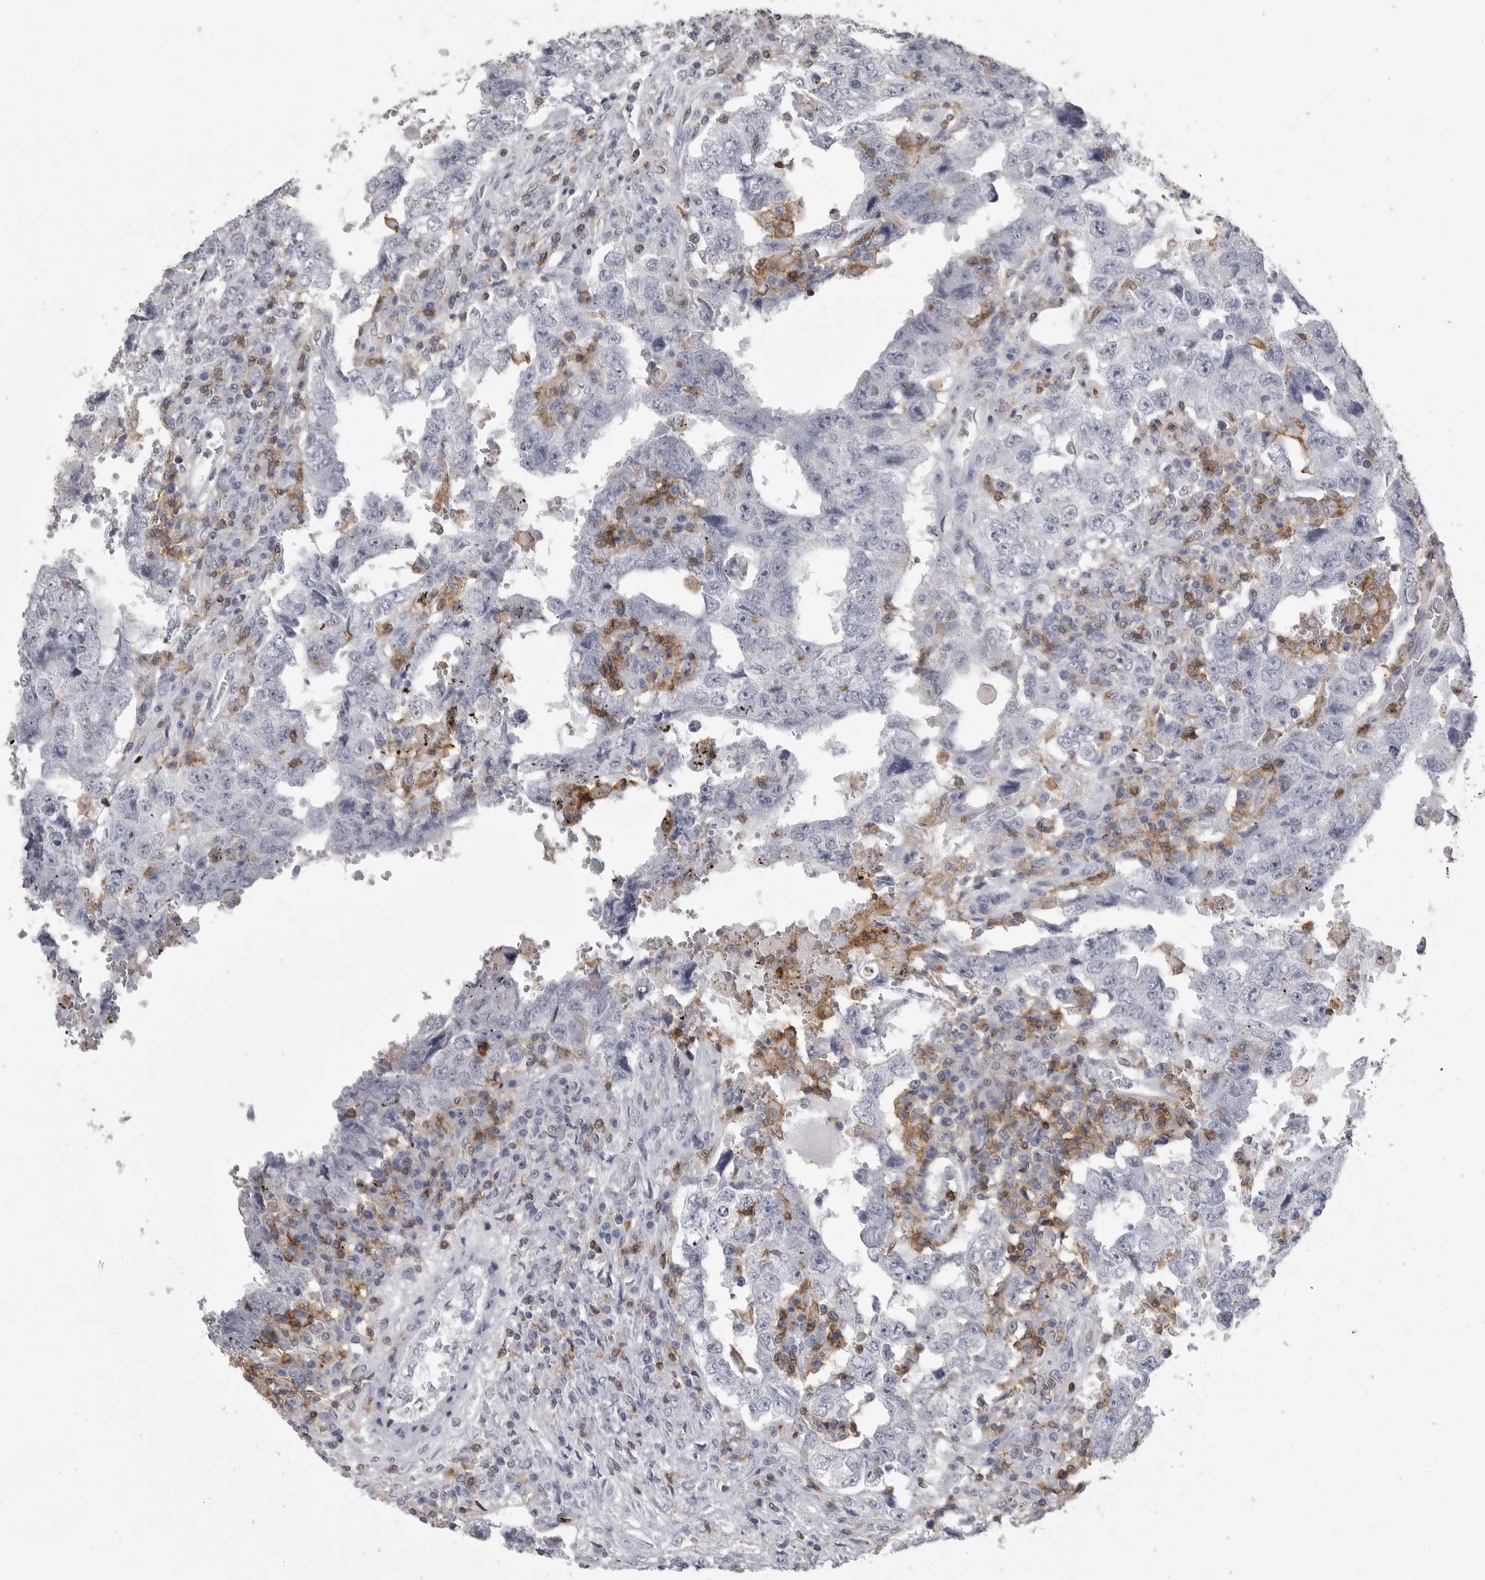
{"staining": {"intensity": "negative", "quantity": "none", "location": "none"}, "tissue": "testis cancer", "cell_type": "Tumor cells", "image_type": "cancer", "snomed": [{"axis": "morphology", "description": "Carcinoma, Embryonal, NOS"}, {"axis": "topography", "description": "Testis"}], "caption": "Human testis cancer stained for a protein using immunohistochemistry reveals no staining in tumor cells.", "gene": "ITGAL", "patient": {"sex": "male", "age": 26}}